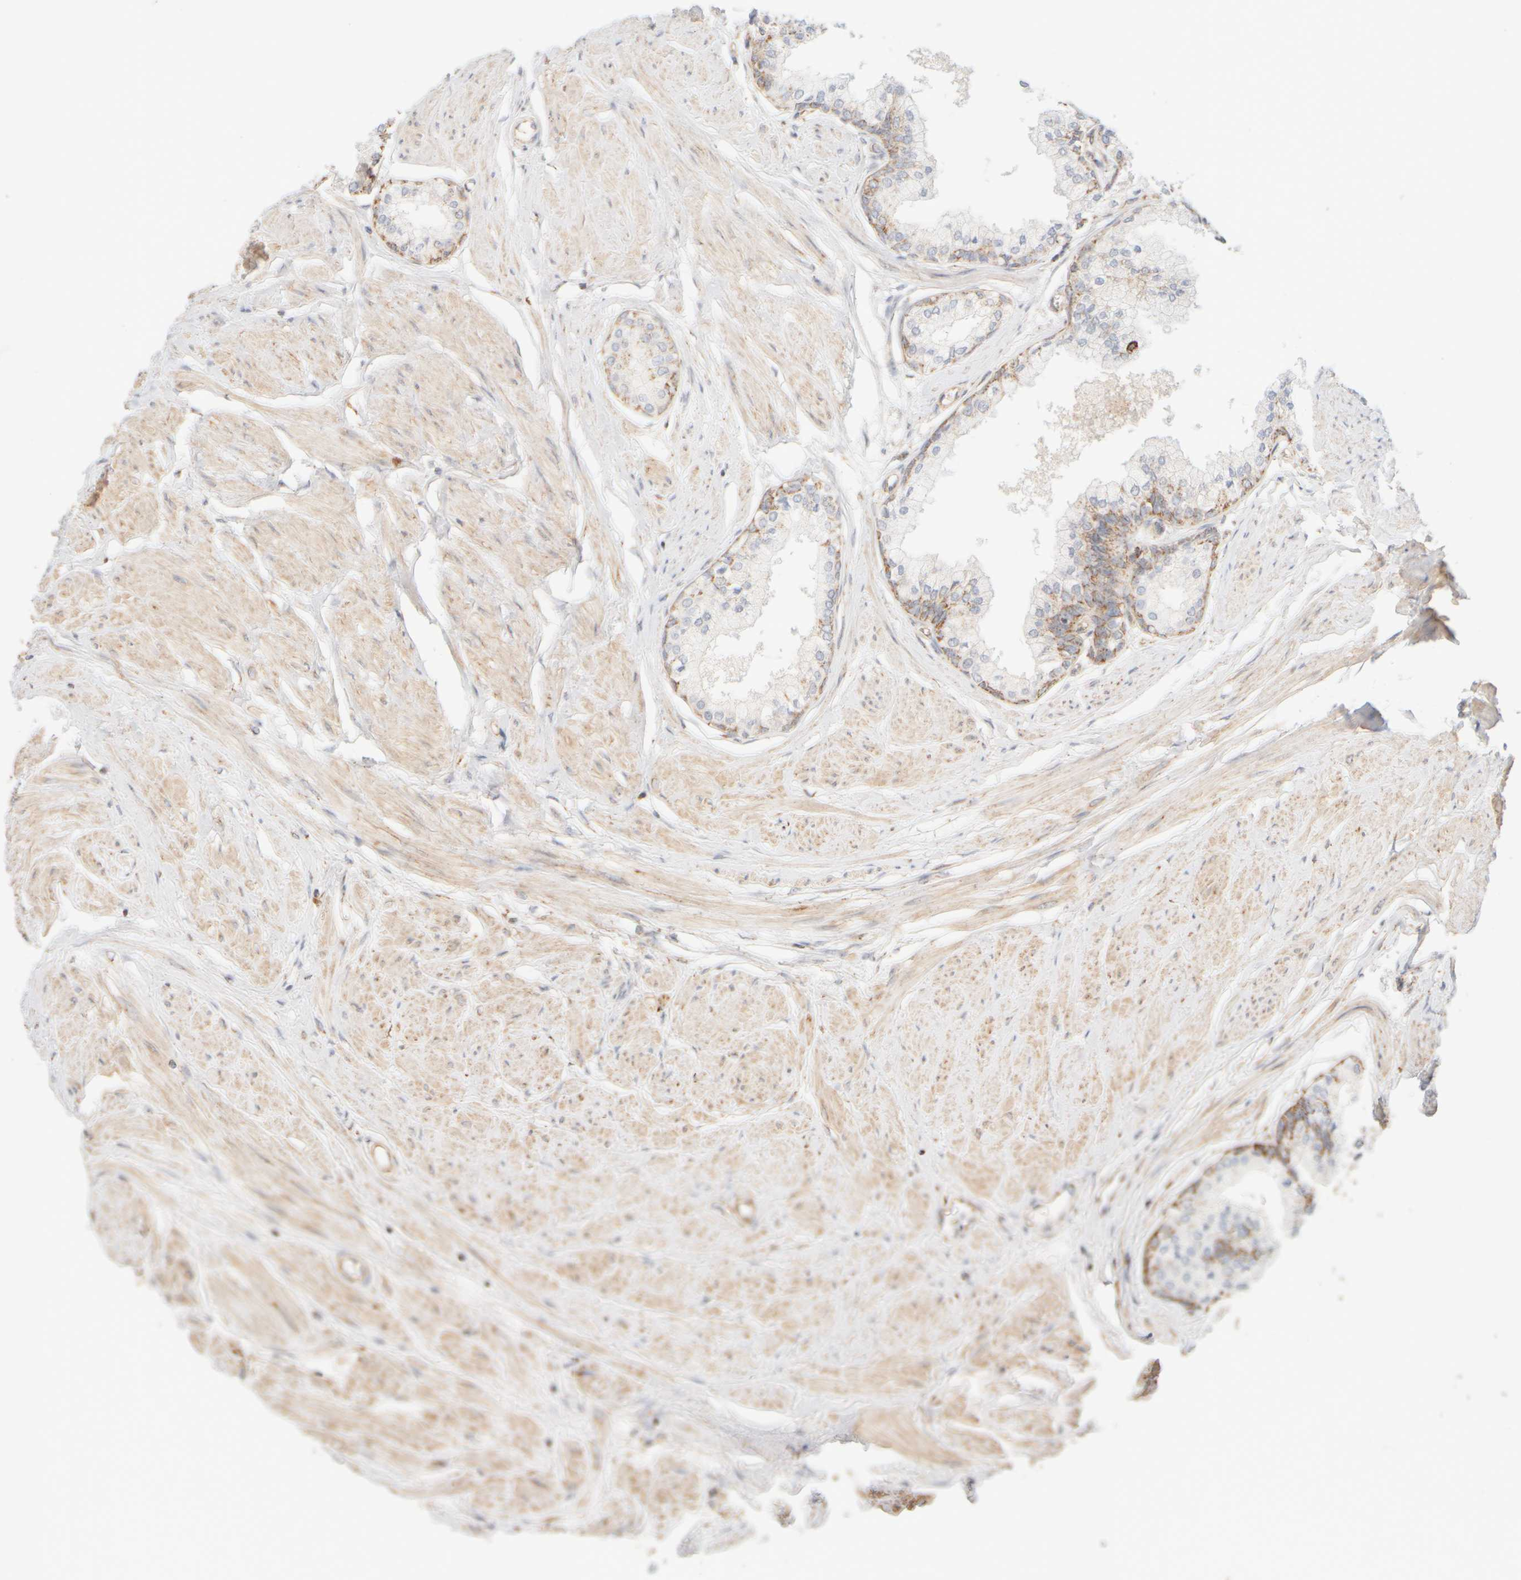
{"staining": {"intensity": "moderate", "quantity": ">75%", "location": "cytoplasmic/membranous"}, "tissue": "seminal vesicle", "cell_type": "Glandular cells", "image_type": "normal", "snomed": [{"axis": "morphology", "description": "Normal tissue, NOS"}, {"axis": "topography", "description": "Prostate"}, {"axis": "topography", "description": "Seminal veicle"}], "caption": "This histopathology image displays unremarkable seminal vesicle stained with immunohistochemistry (IHC) to label a protein in brown. The cytoplasmic/membranous of glandular cells show moderate positivity for the protein. Nuclei are counter-stained blue.", "gene": "APBB2", "patient": {"sex": "male", "age": 60}}